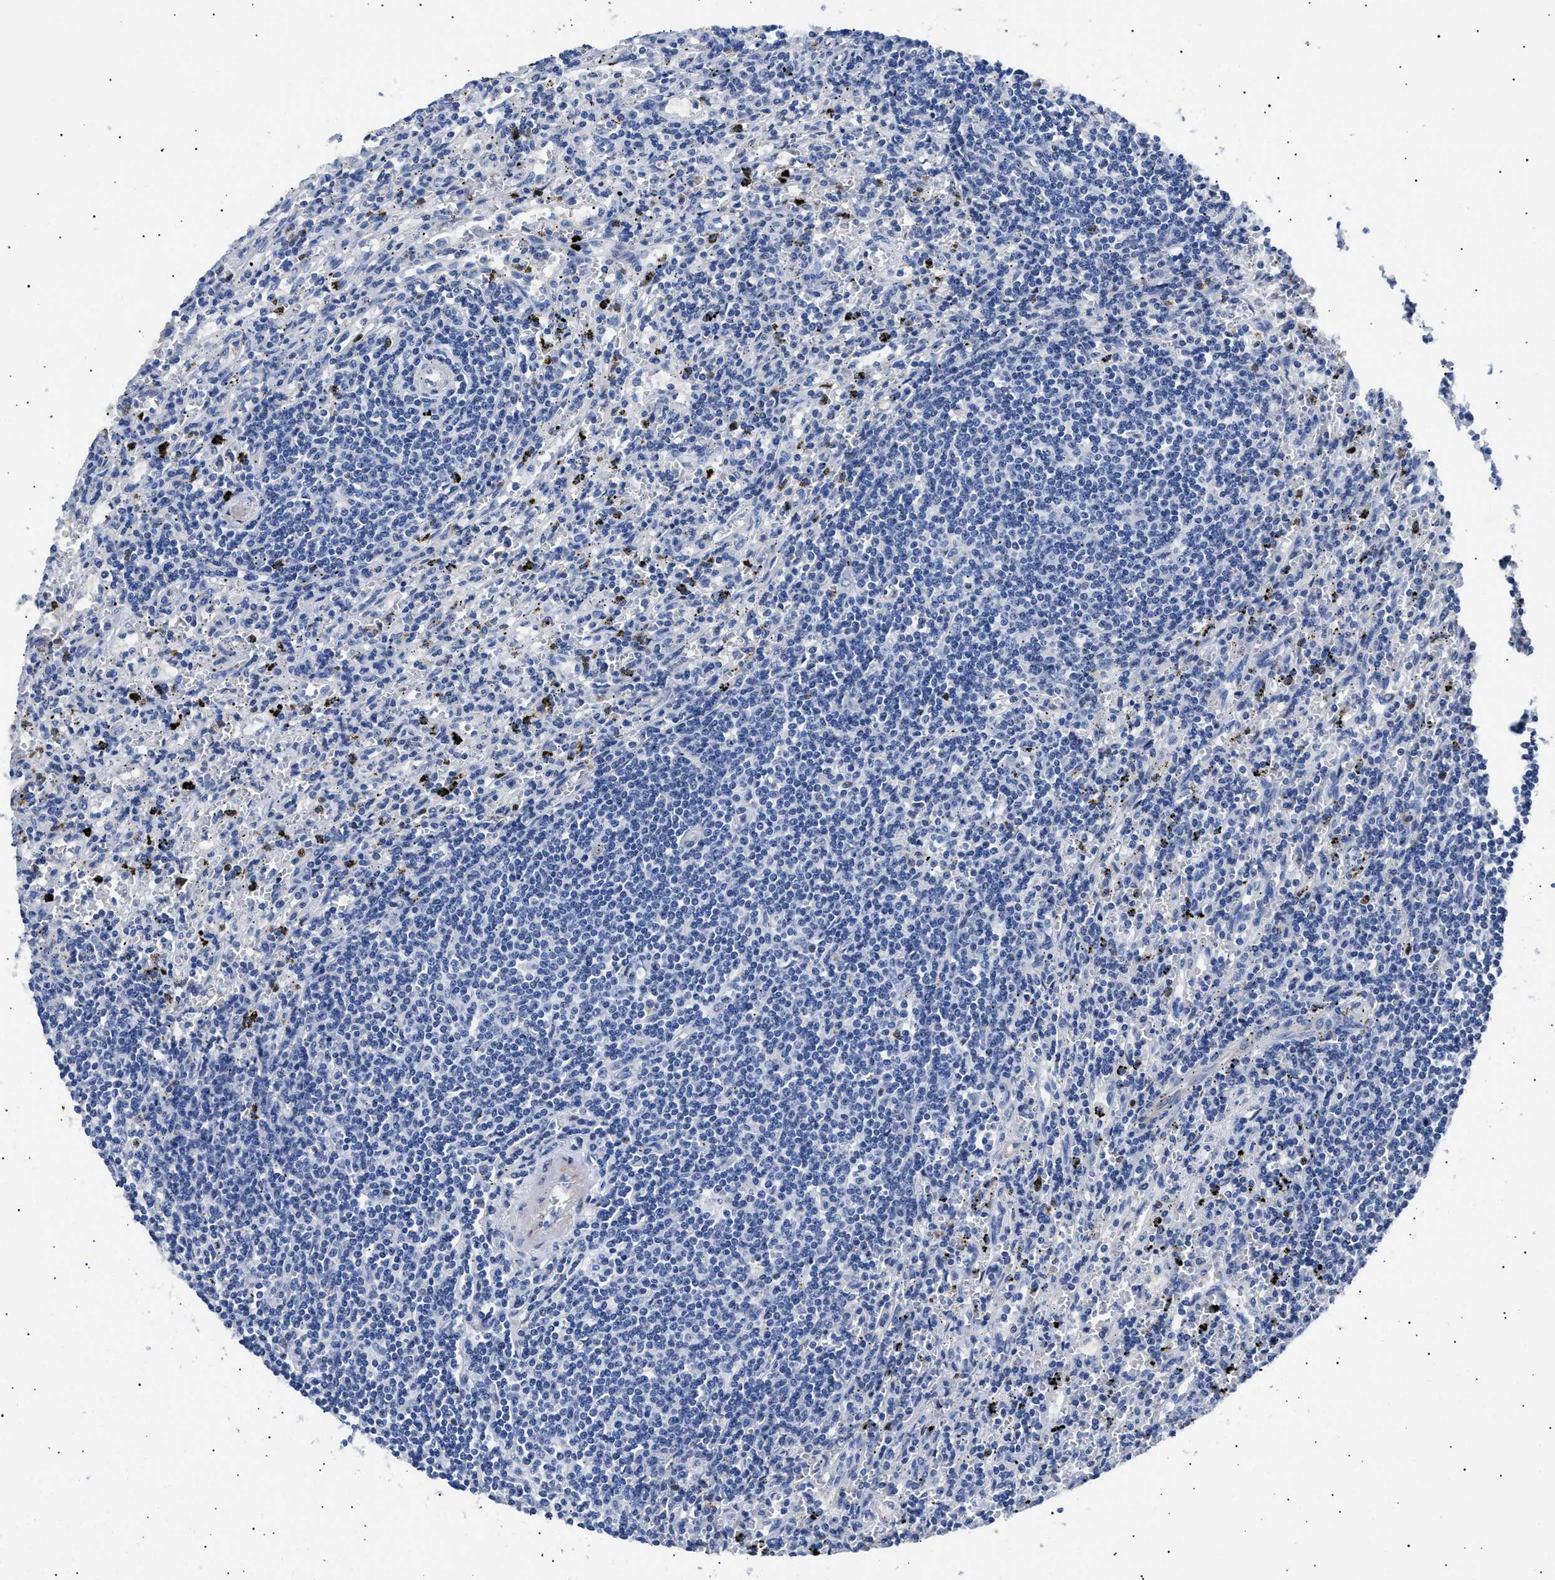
{"staining": {"intensity": "negative", "quantity": "none", "location": "none"}, "tissue": "lymphoma", "cell_type": "Tumor cells", "image_type": "cancer", "snomed": [{"axis": "morphology", "description": "Malignant lymphoma, non-Hodgkin's type, Low grade"}, {"axis": "topography", "description": "Spleen"}], "caption": "Tumor cells show no significant protein staining in low-grade malignant lymphoma, non-Hodgkin's type.", "gene": "HEMGN", "patient": {"sex": "male", "age": 76}}